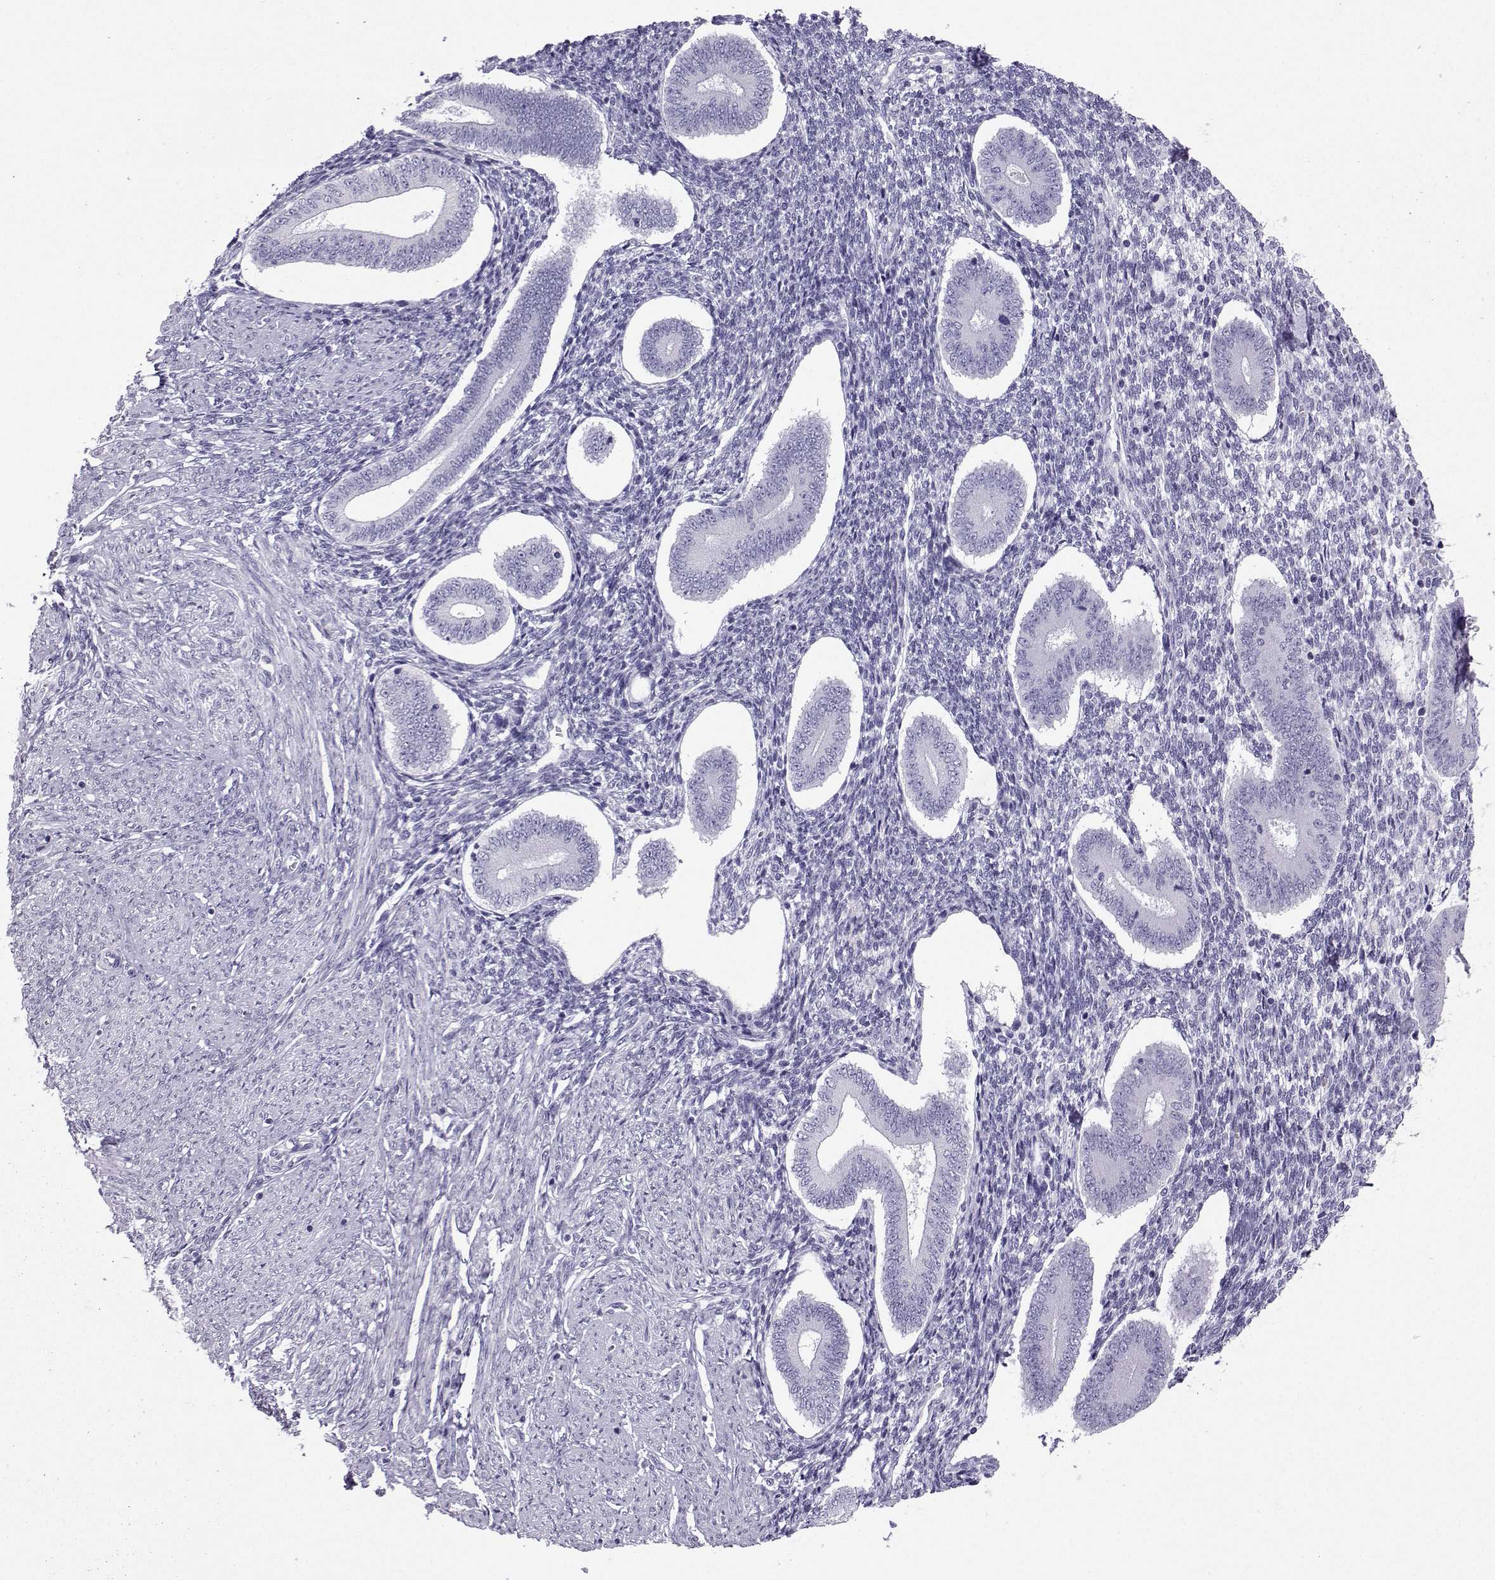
{"staining": {"intensity": "negative", "quantity": "none", "location": "none"}, "tissue": "endometrium", "cell_type": "Cells in endometrial stroma", "image_type": "normal", "snomed": [{"axis": "morphology", "description": "Normal tissue, NOS"}, {"axis": "topography", "description": "Endometrium"}], "caption": "Cells in endometrial stroma show no significant expression in unremarkable endometrium.", "gene": "NEFL", "patient": {"sex": "female", "age": 40}}